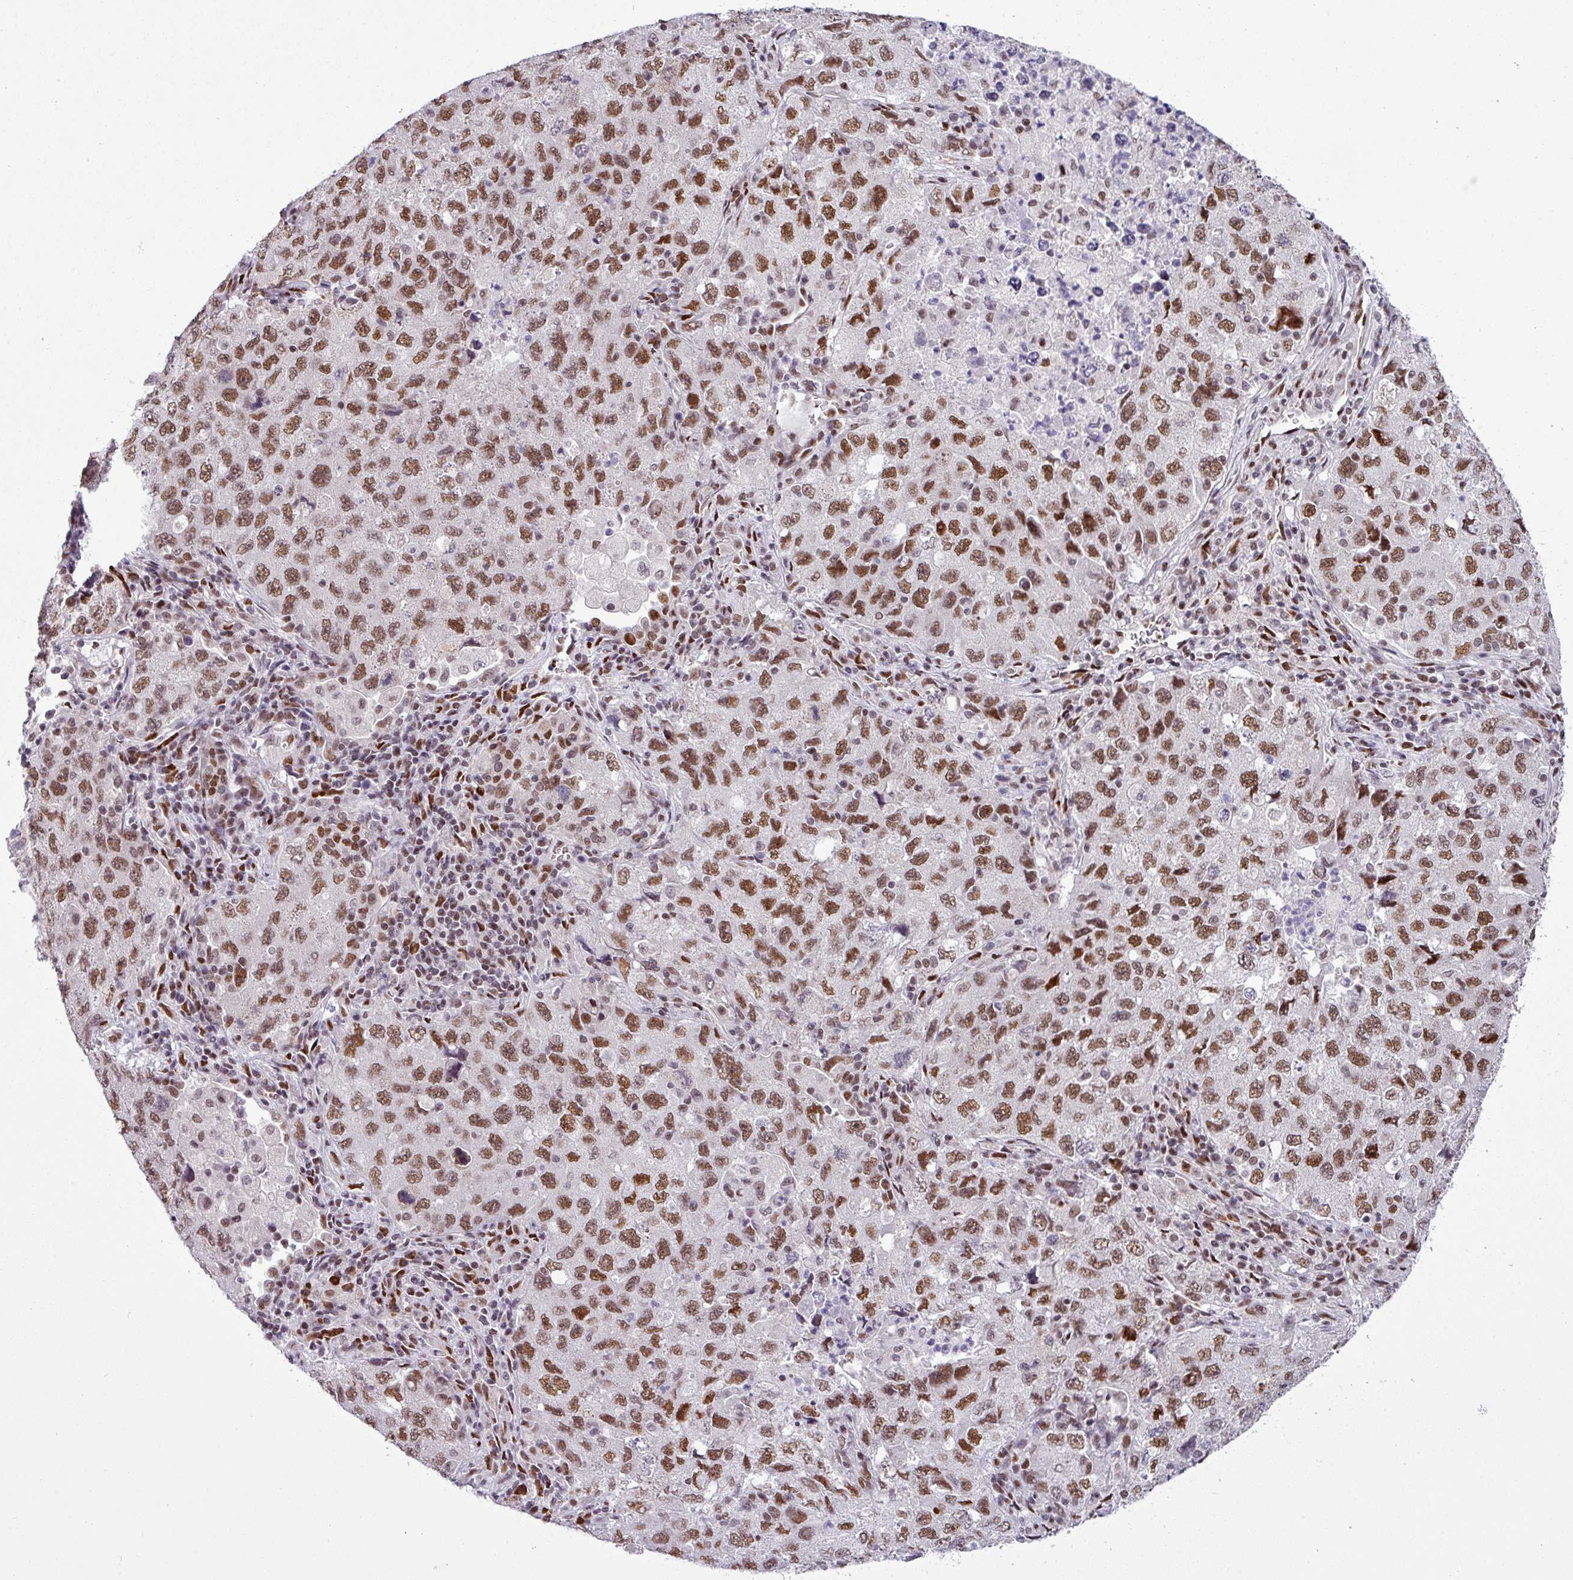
{"staining": {"intensity": "moderate", "quantity": ">75%", "location": "nuclear"}, "tissue": "lung cancer", "cell_type": "Tumor cells", "image_type": "cancer", "snomed": [{"axis": "morphology", "description": "Adenocarcinoma, NOS"}, {"axis": "topography", "description": "Lung"}], "caption": "An immunohistochemistry (IHC) photomicrograph of tumor tissue is shown. Protein staining in brown labels moderate nuclear positivity in lung cancer (adenocarcinoma) within tumor cells. The staining is performed using DAB brown chromogen to label protein expression. The nuclei are counter-stained blue using hematoxylin.", "gene": "PRDM5", "patient": {"sex": "female", "age": 57}}